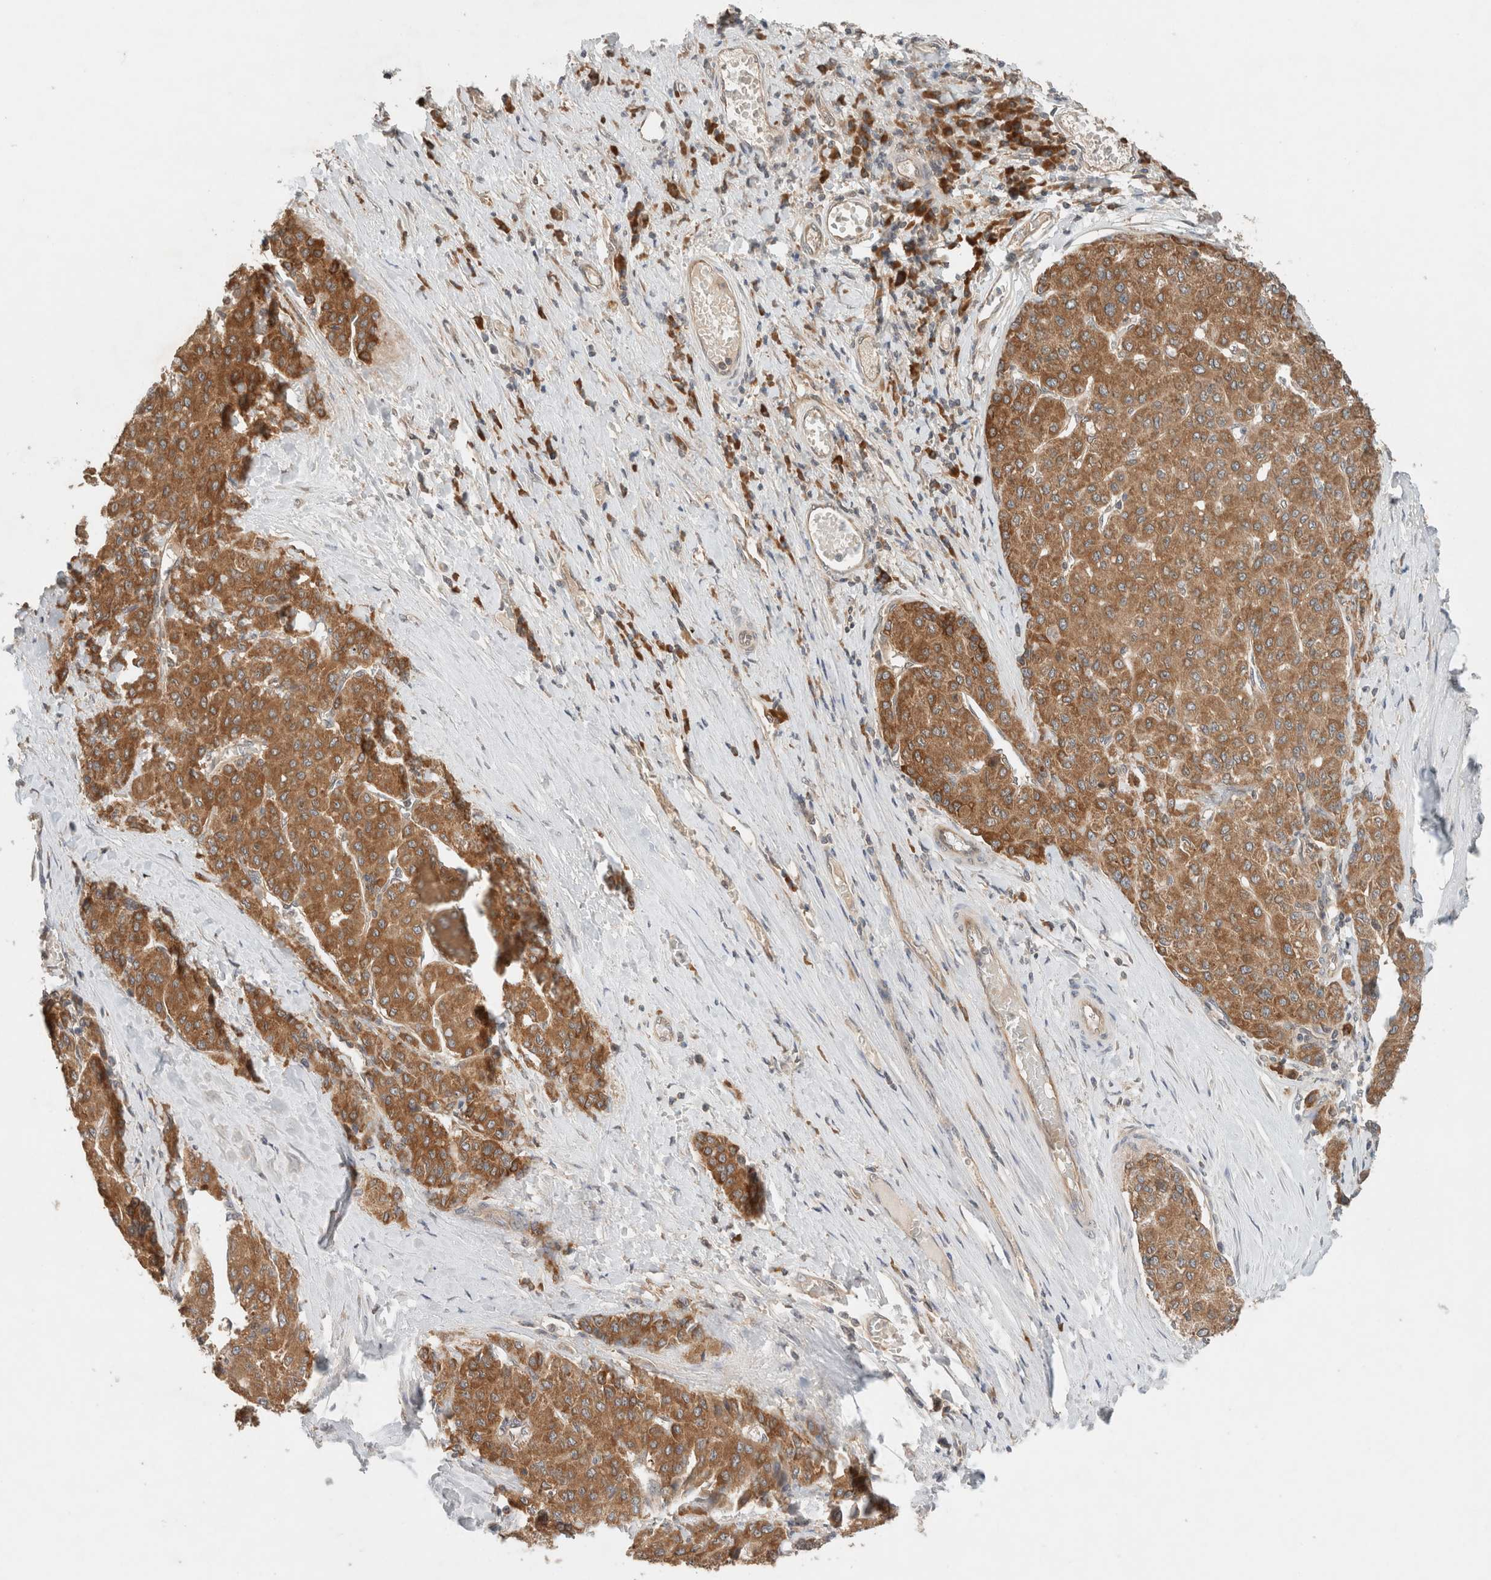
{"staining": {"intensity": "moderate", "quantity": ">75%", "location": "cytoplasmic/membranous"}, "tissue": "liver cancer", "cell_type": "Tumor cells", "image_type": "cancer", "snomed": [{"axis": "morphology", "description": "Carcinoma, Hepatocellular, NOS"}, {"axis": "topography", "description": "Liver"}], "caption": "A micrograph of human liver cancer (hepatocellular carcinoma) stained for a protein shows moderate cytoplasmic/membranous brown staining in tumor cells.", "gene": "ARFGEF2", "patient": {"sex": "male", "age": 65}}